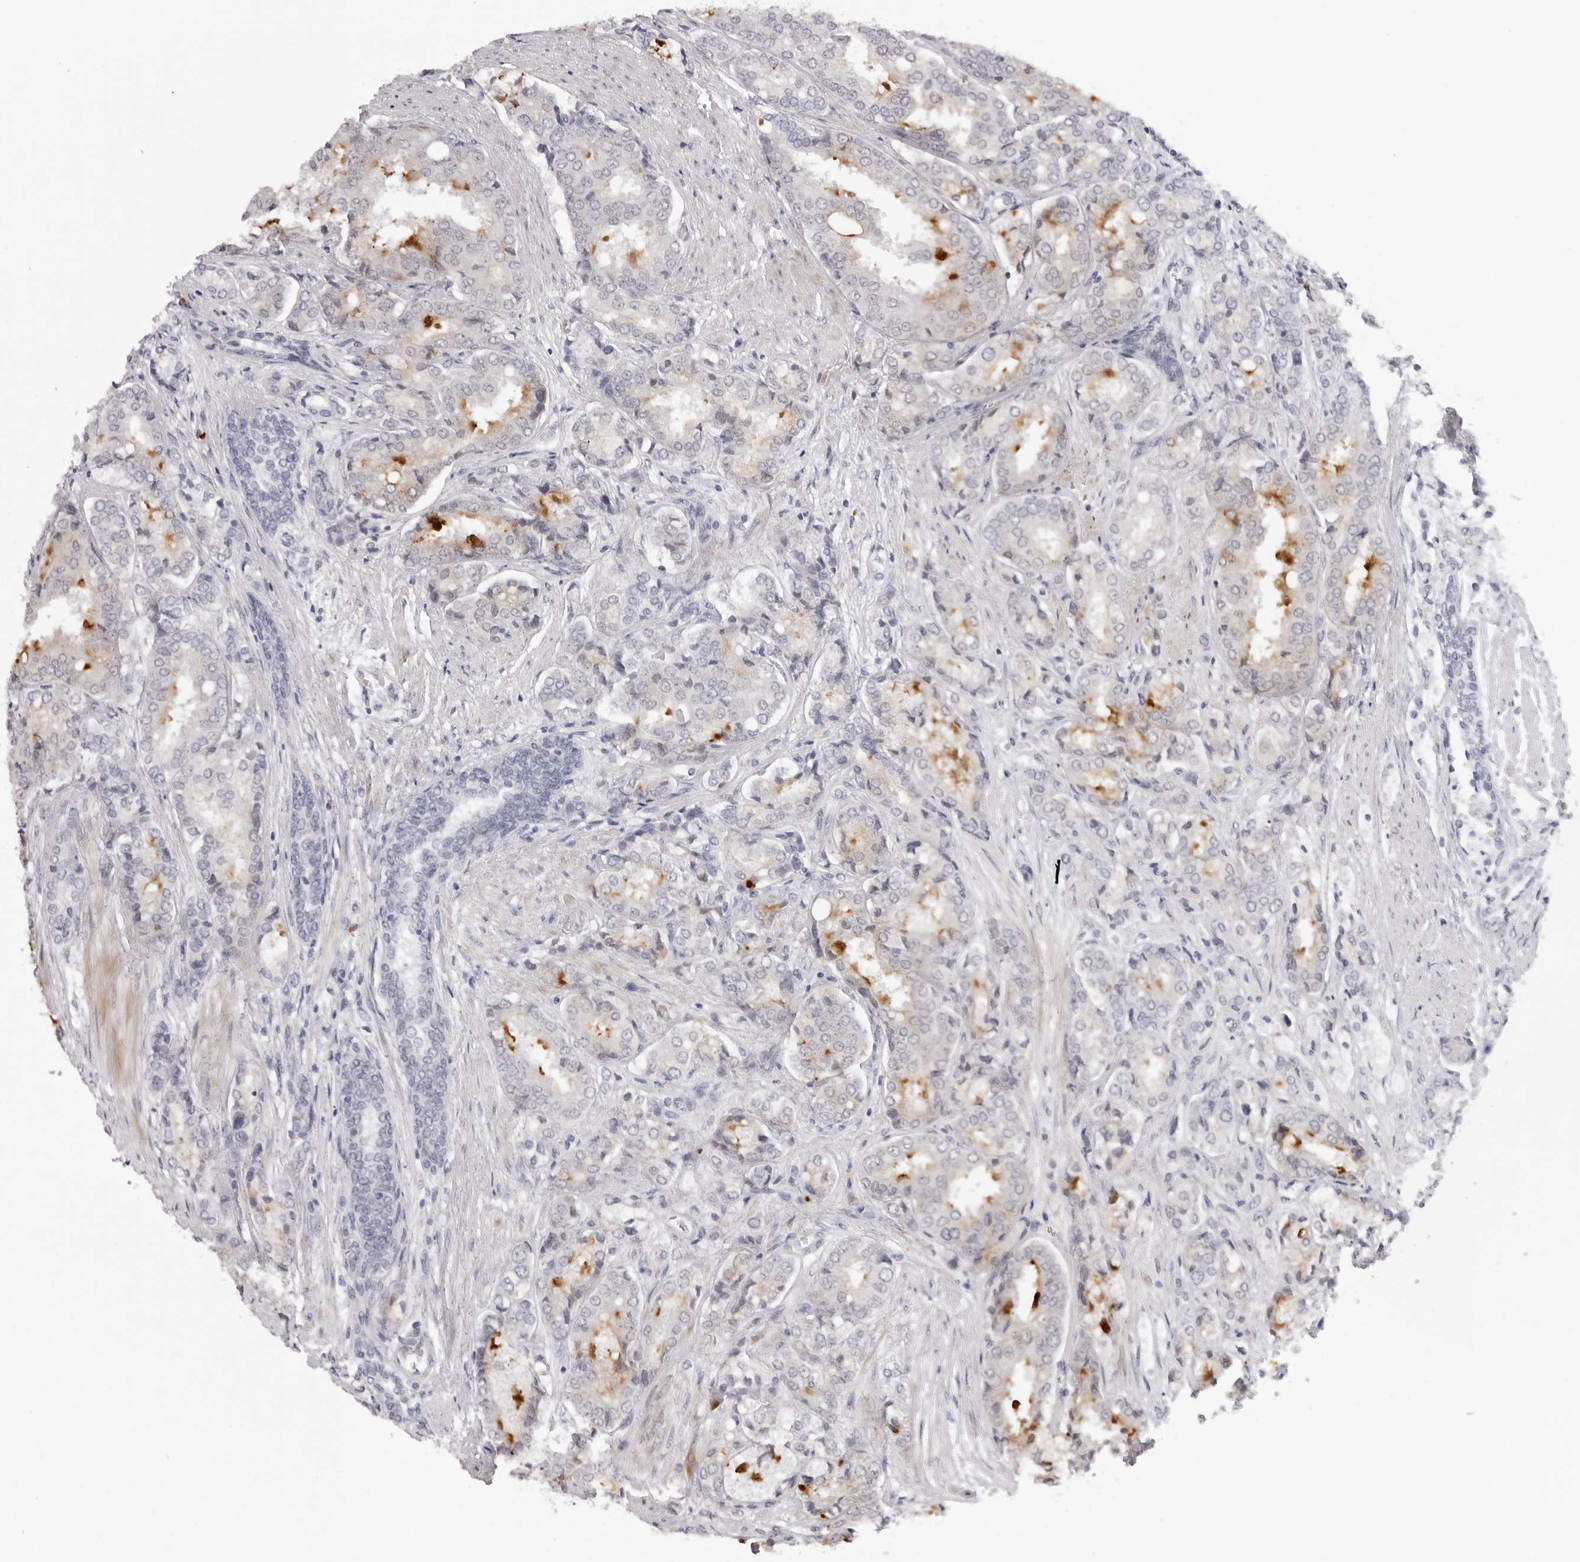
{"staining": {"intensity": "moderate", "quantity": "<25%", "location": "cytoplasmic/membranous"}, "tissue": "prostate cancer", "cell_type": "Tumor cells", "image_type": "cancer", "snomed": [{"axis": "morphology", "description": "Adenocarcinoma, High grade"}, {"axis": "topography", "description": "Prostate"}], "caption": "Protein expression analysis of prostate cancer reveals moderate cytoplasmic/membranous expression in approximately <25% of tumor cells. (DAB IHC with brightfield microscopy, high magnification).", "gene": "SUGCT", "patient": {"sex": "male", "age": 50}}